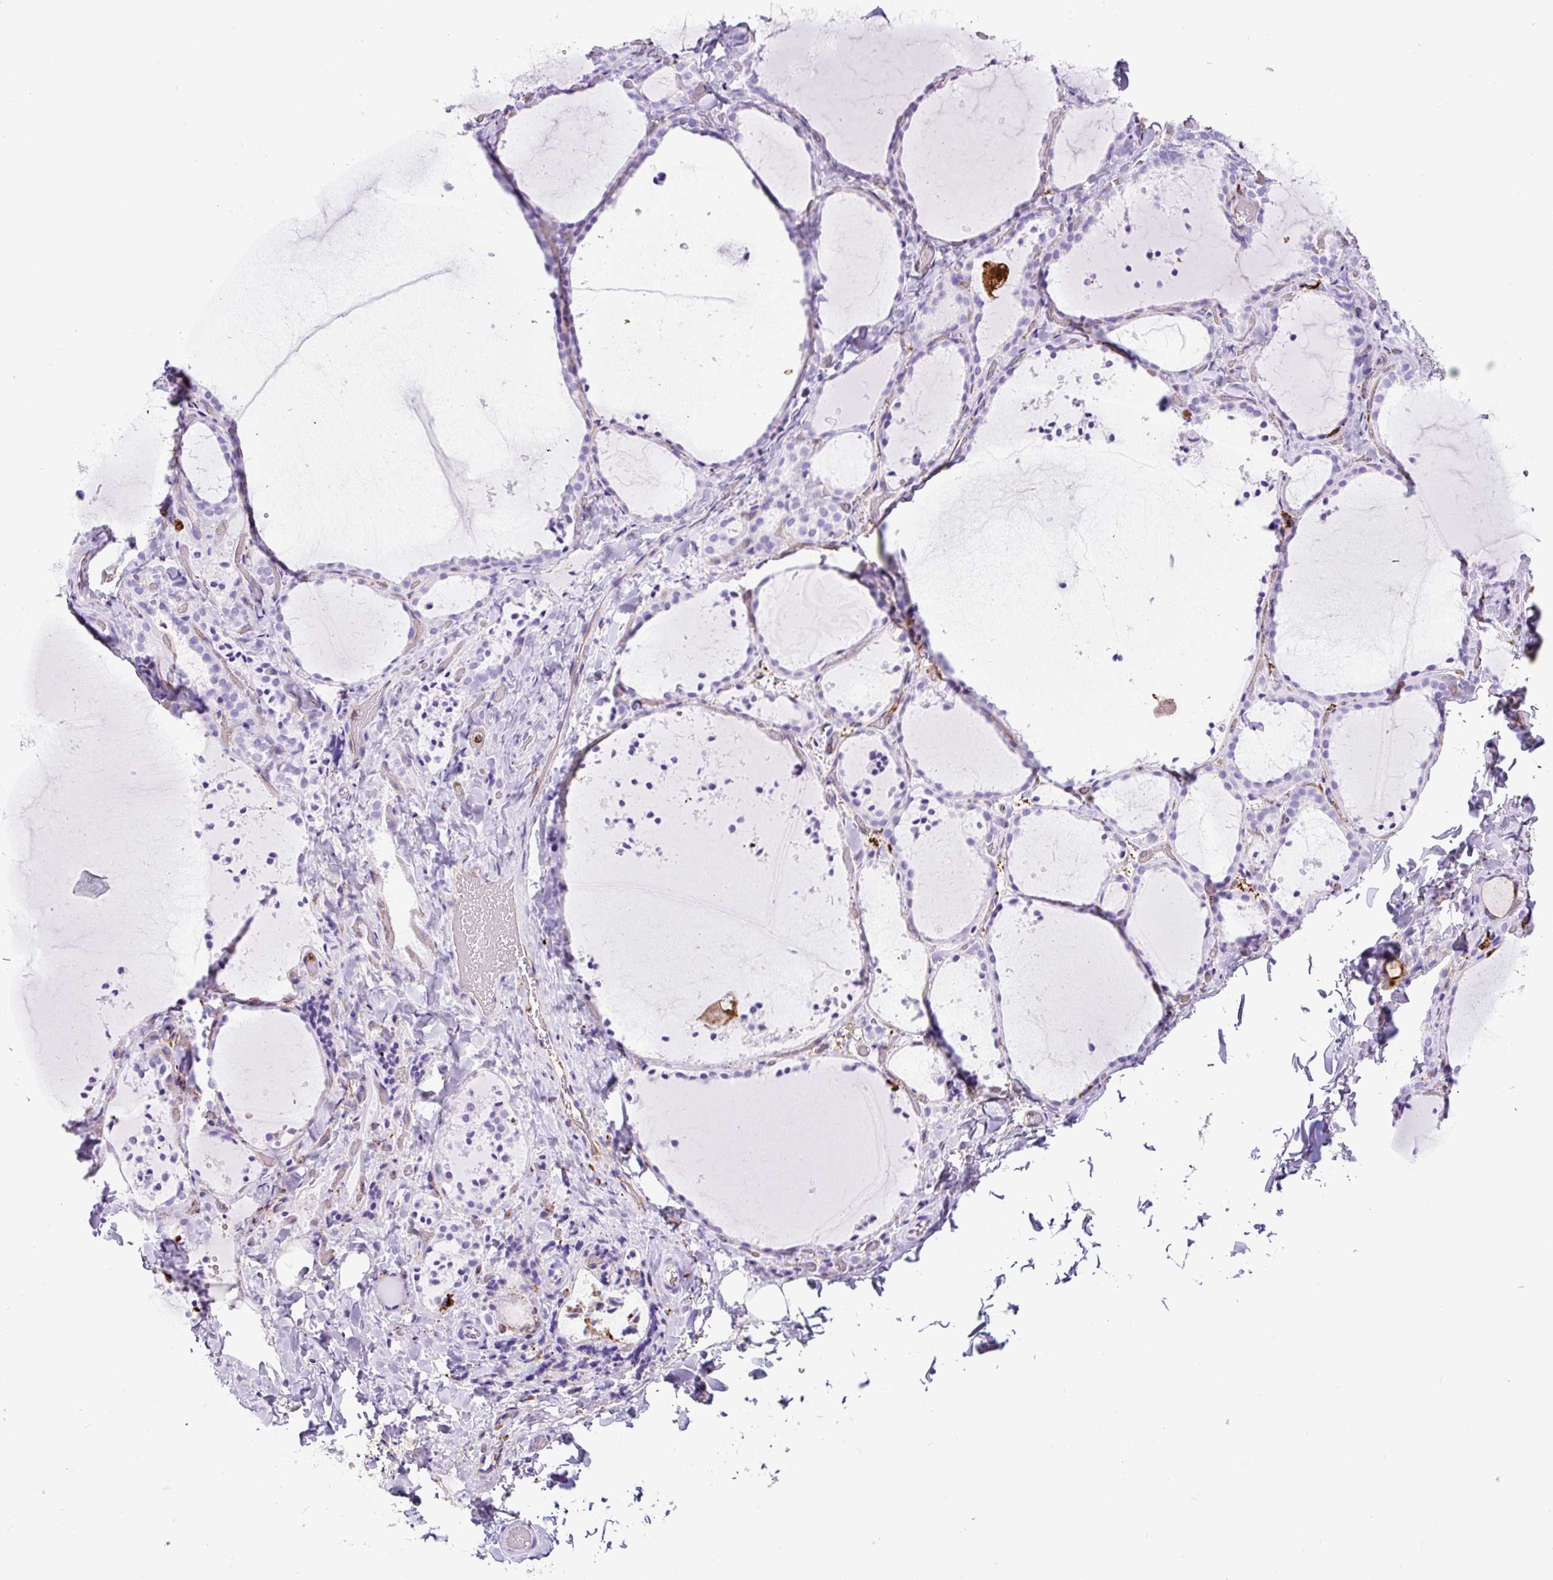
{"staining": {"intensity": "negative", "quantity": "none", "location": "none"}, "tissue": "thyroid gland", "cell_type": "Glandular cells", "image_type": "normal", "snomed": [{"axis": "morphology", "description": "Normal tissue, NOS"}, {"axis": "topography", "description": "Thyroid gland"}], "caption": "The histopathology image displays no staining of glandular cells in benign thyroid gland. (DAB (3,3'-diaminobenzidine) immunohistochemistry with hematoxylin counter stain).", "gene": "HLA", "patient": {"sex": "female", "age": 22}}